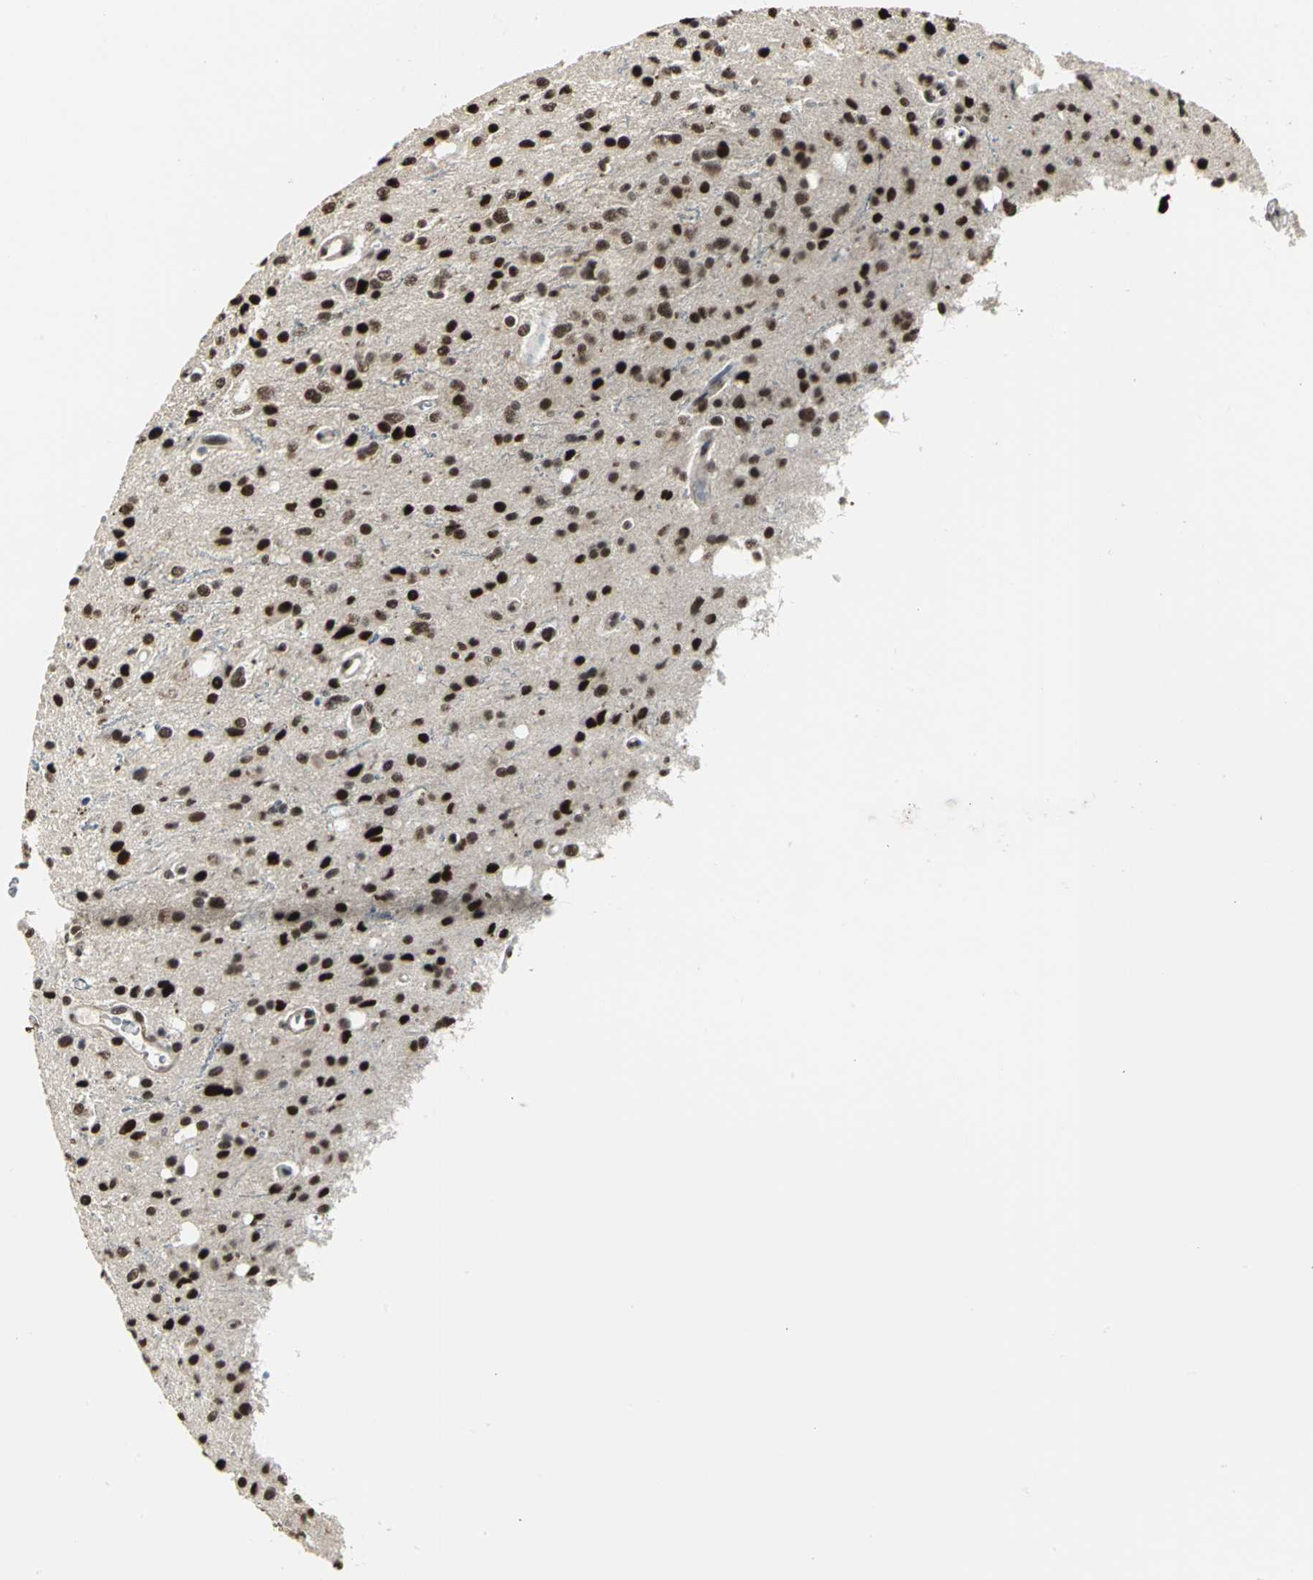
{"staining": {"intensity": "strong", "quantity": ">75%", "location": "nuclear"}, "tissue": "glioma", "cell_type": "Tumor cells", "image_type": "cancer", "snomed": [{"axis": "morphology", "description": "Glioma, malignant, High grade"}, {"axis": "topography", "description": "Brain"}], "caption": "Immunohistochemical staining of human glioma shows strong nuclear protein expression in about >75% of tumor cells.", "gene": "CCDC88C", "patient": {"sex": "male", "age": 47}}